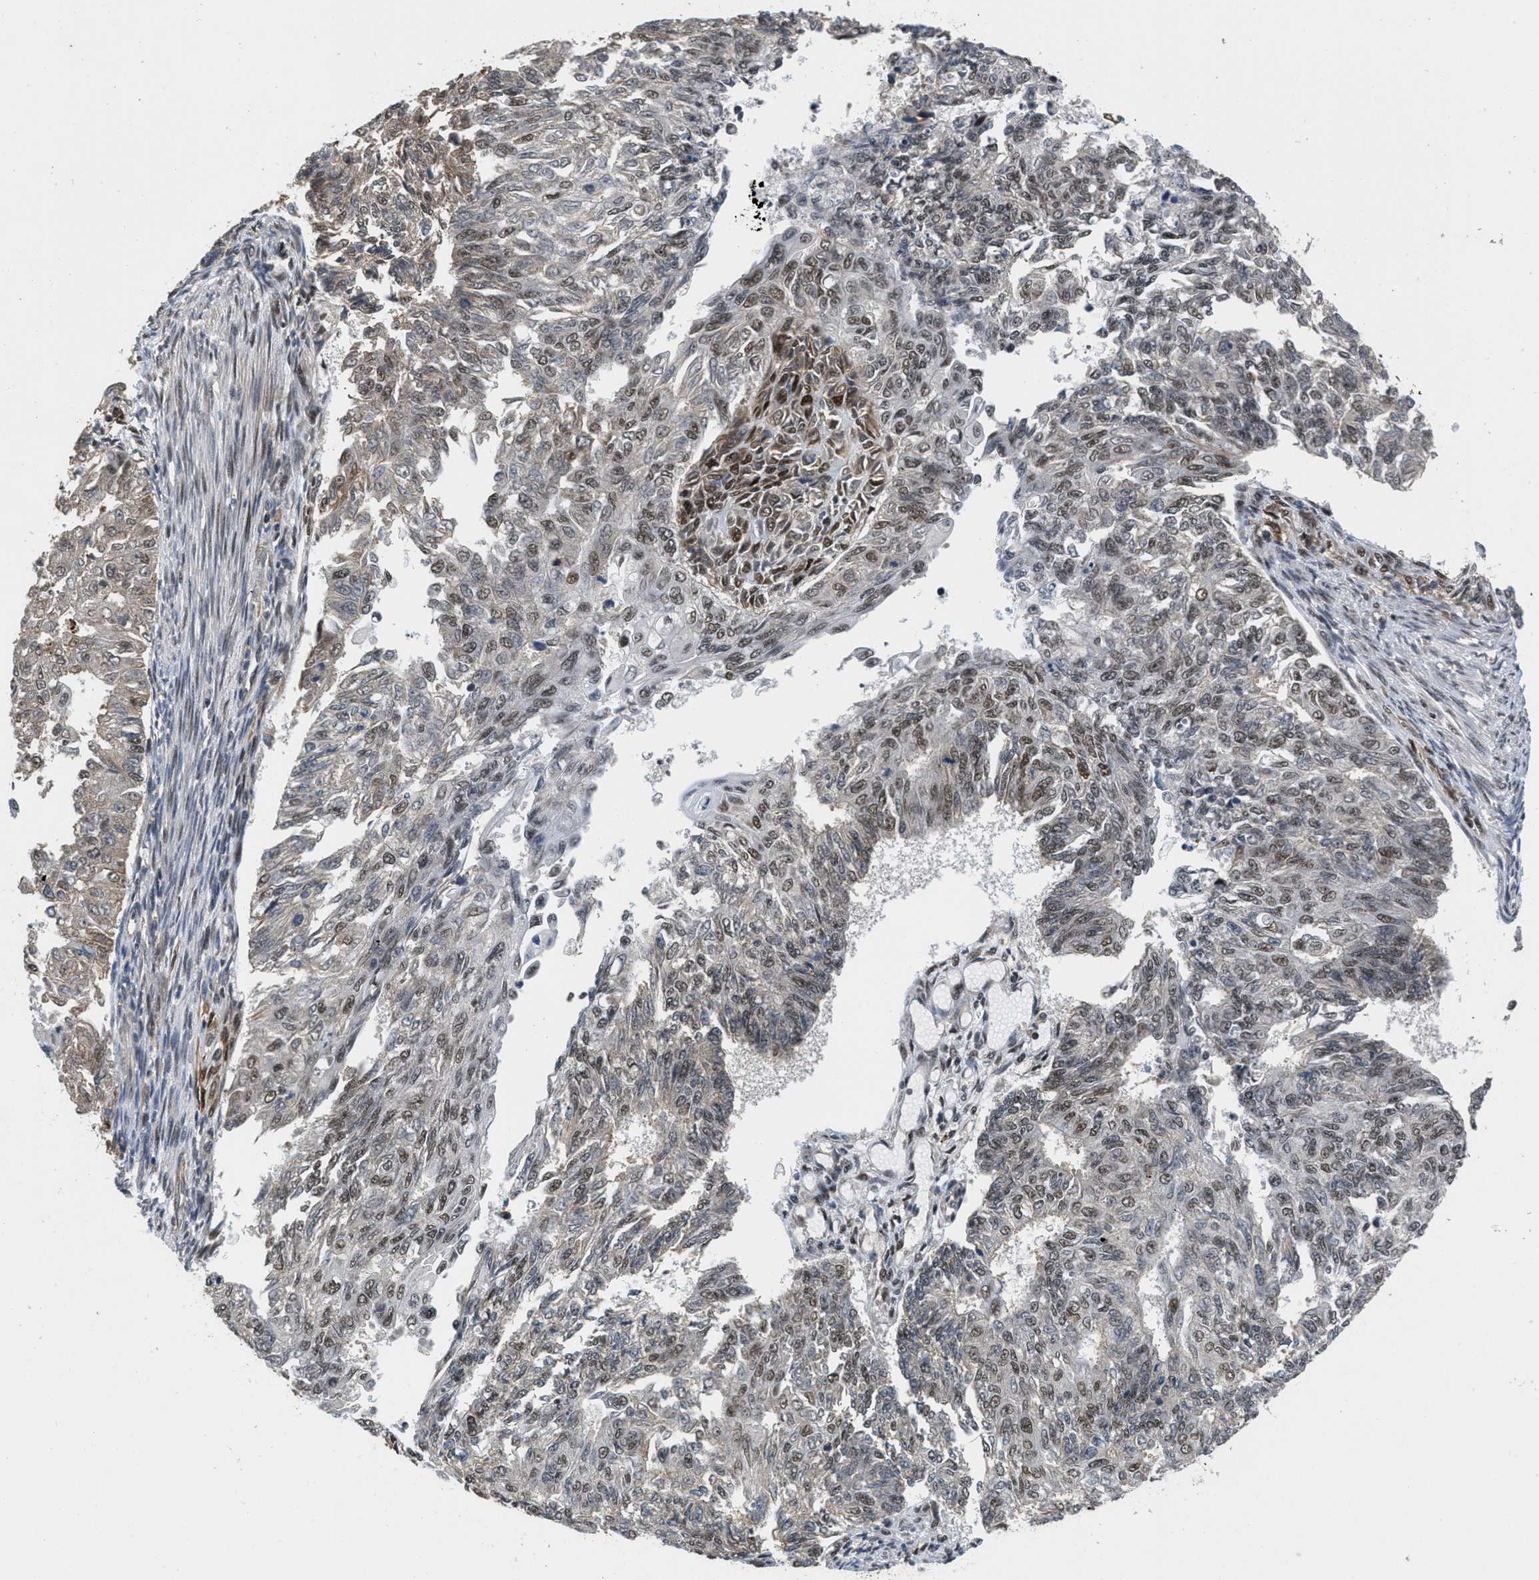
{"staining": {"intensity": "moderate", "quantity": ">75%", "location": "nuclear"}, "tissue": "endometrial cancer", "cell_type": "Tumor cells", "image_type": "cancer", "snomed": [{"axis": "morphology", "description": "Adenocarcinoma, NOS"}, {"axis": "topography", "description": "Endometrium"}], "caption": "The histopathology image demonstrates a brown stain indicating the presence of a protein in the nuclear of tumor cells in adenocarcinoma (endometrial).", "gene": "CUL4B", "patient": {"sex": "female", "age": 32}}